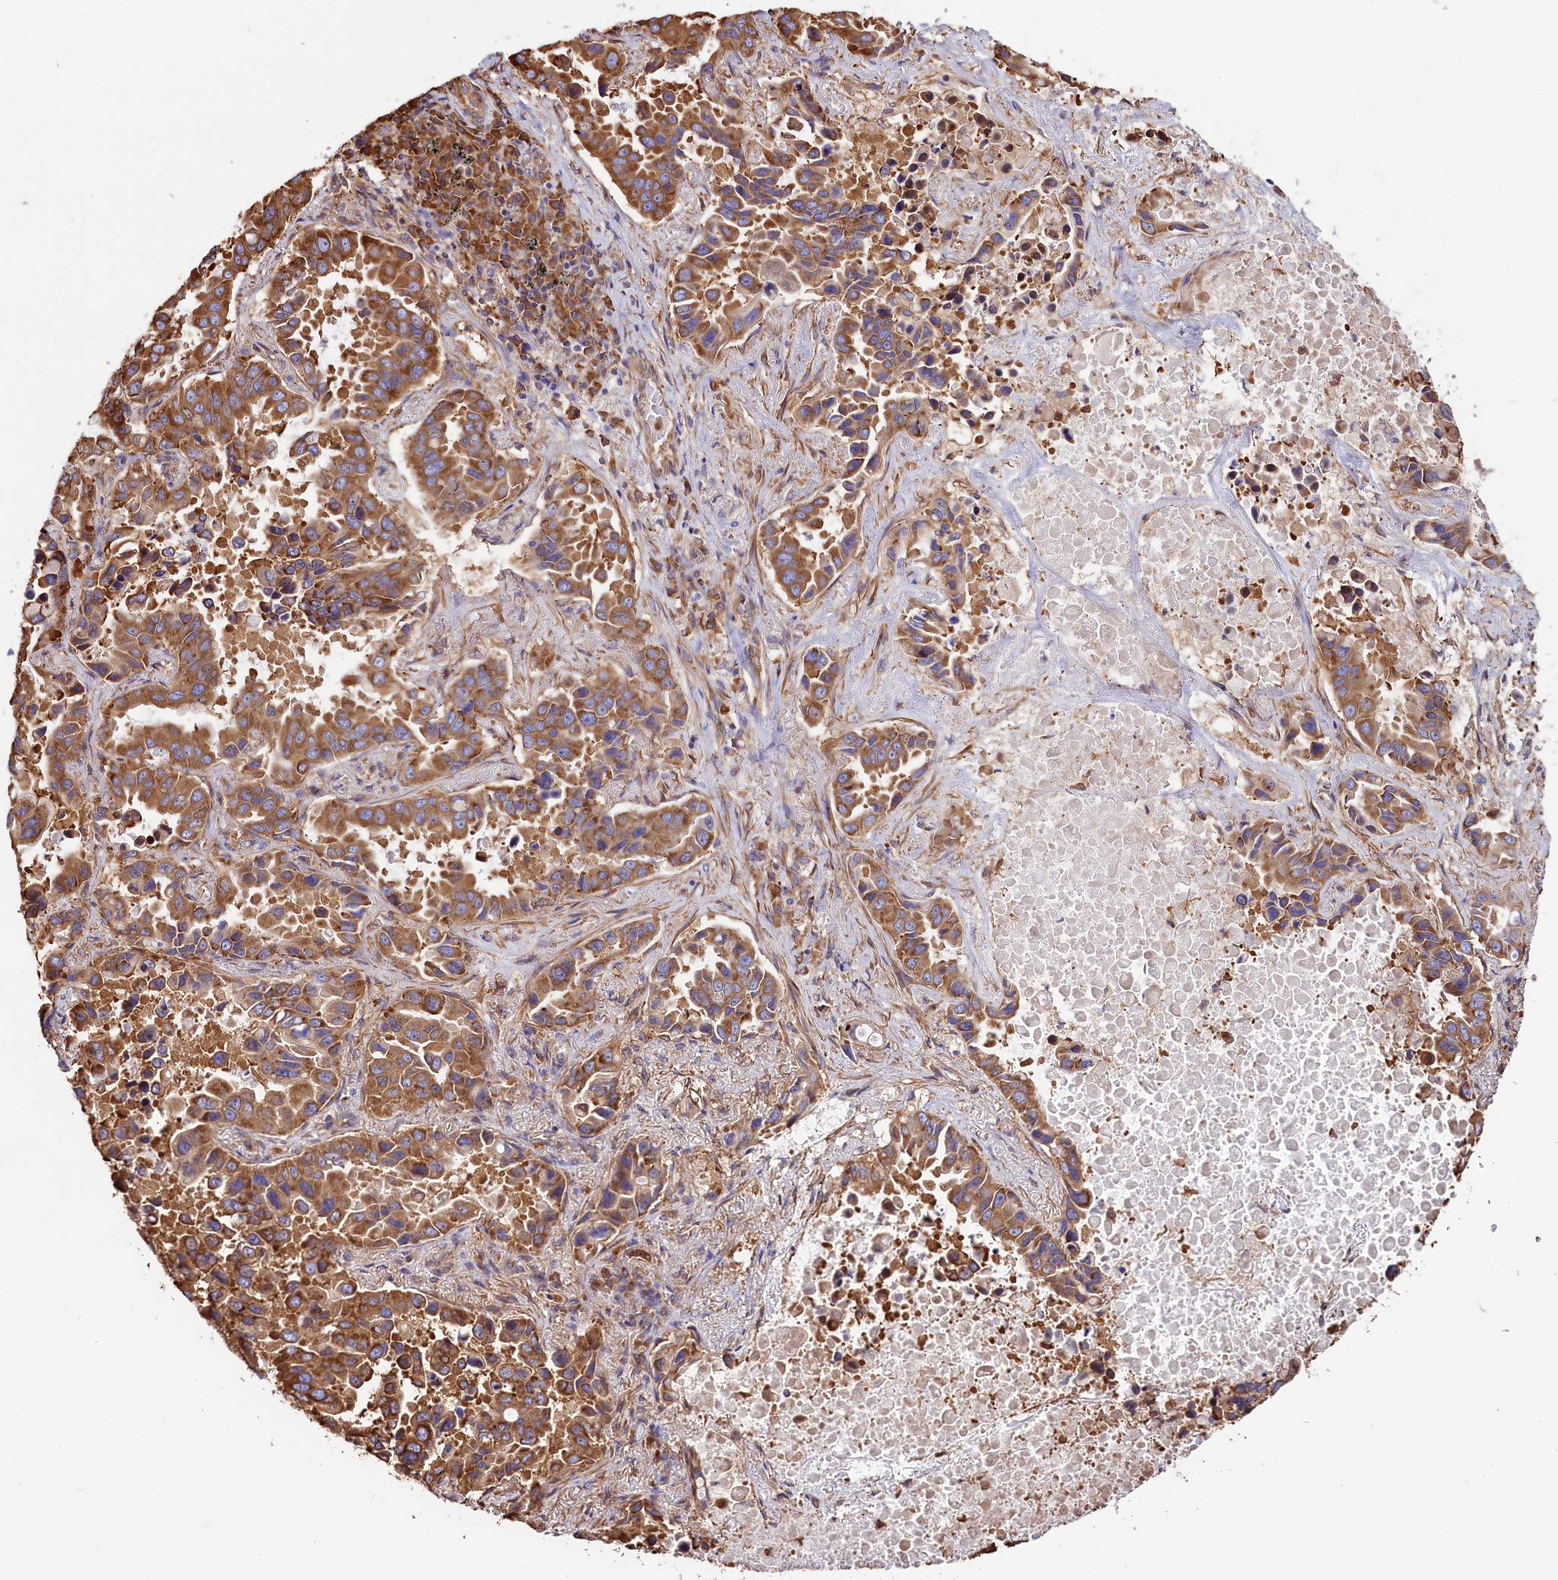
{"staining": {"intensity": "moderate", "quantity": ">75%", "location": "cytoplasmic/membranous"}, "tissue": "lung cancer", "cell_type": "Tumor cells", "image_type": "cancer", "snomed": [{"axis": "morphology", "description": "Adenocarcinoma, NOS"}, {"axis": "topography", "description": "Lung"}], "caption": "This is a histology image of immunohistochemistry staining of lung cancer, which shows moderate expression in the cytoplasmic/membranous of tumor cells.", "gene": "GYS1", "patient": {"sex": "male", "age": 64}}